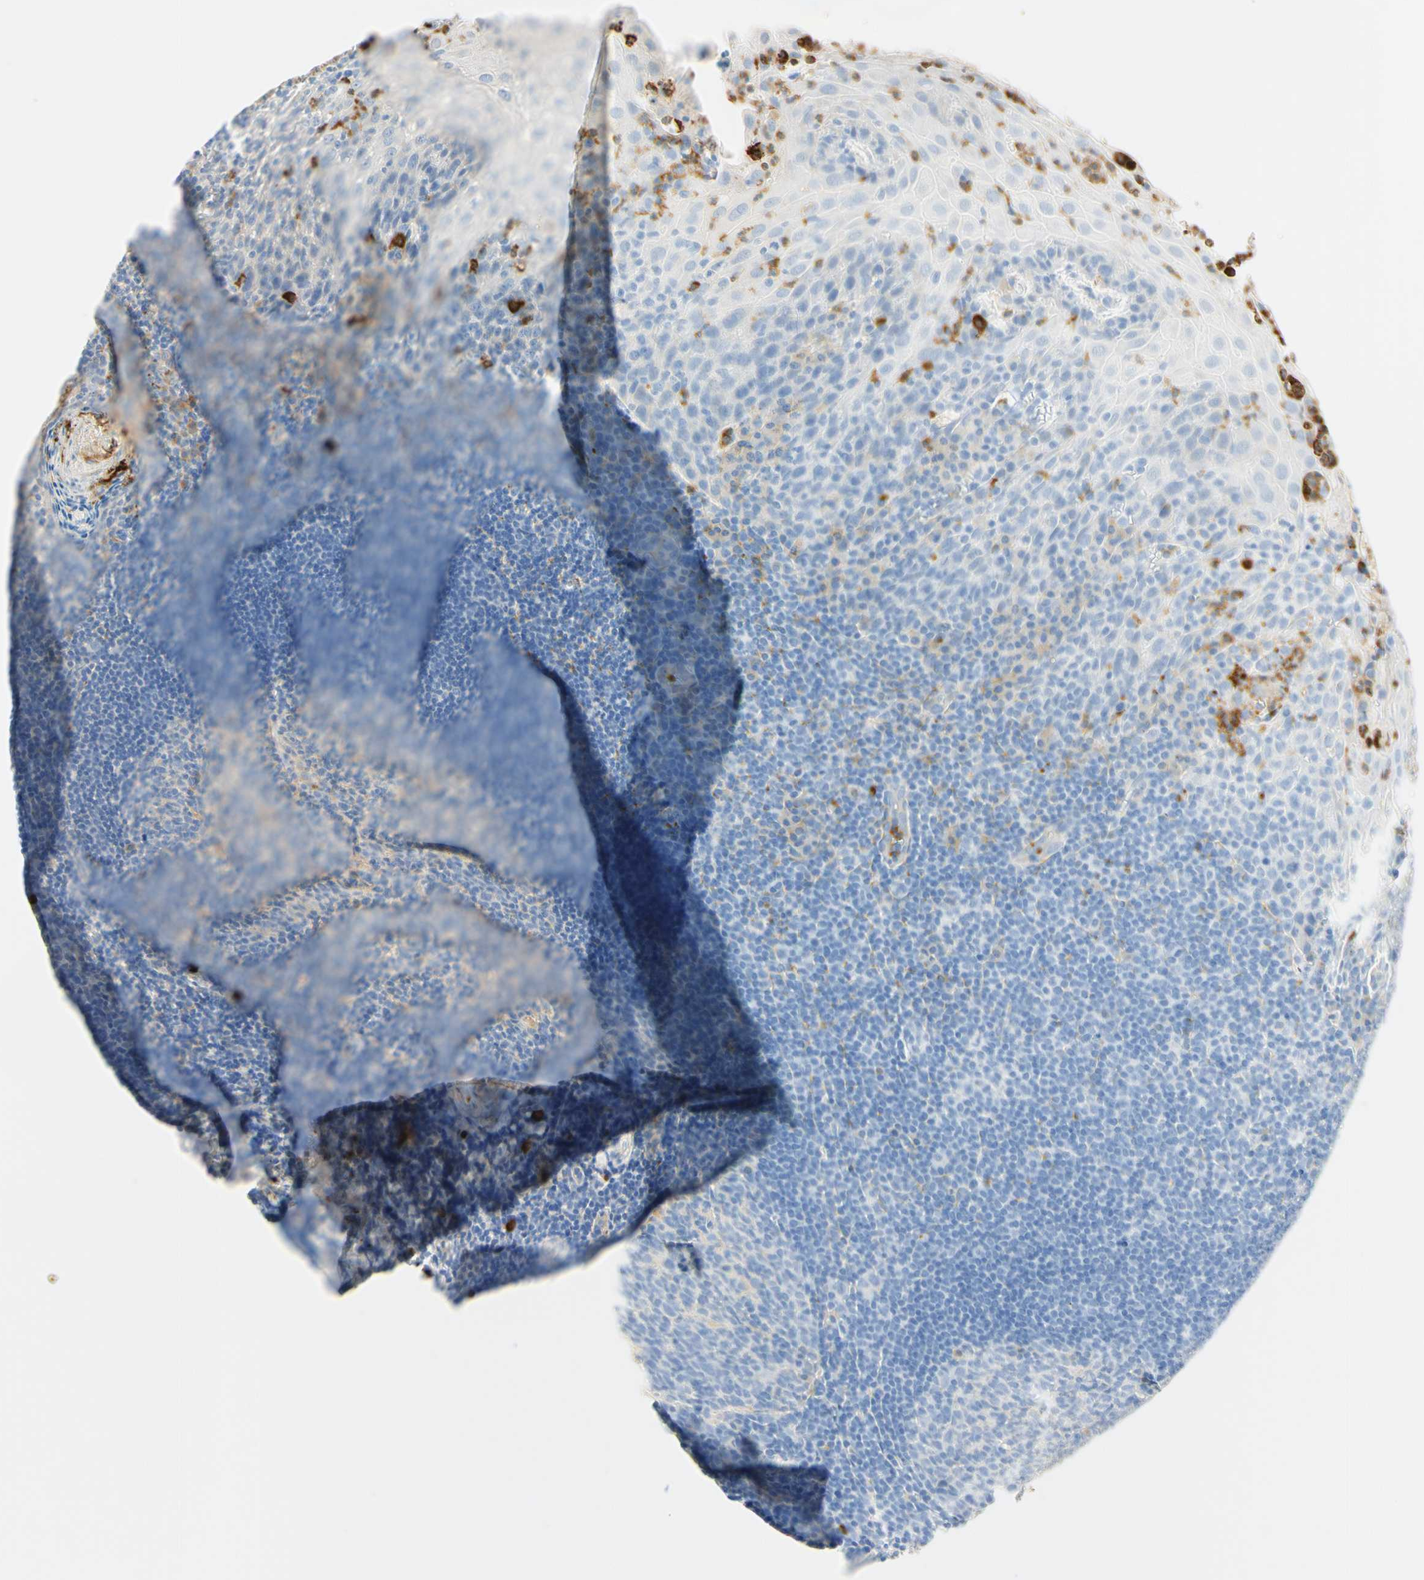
{"staining": {"intensity": "negative", "quantity": "none", "location": "none"}, "tissue": "tonsil", "cell_type": "Germinal center cells", "image_type": "normal", "snomed": [{"axis": "morphology", "description": "Normal tissue, NOS"}, {"axis": "topography", "description": "Tonsil"}], "caption": "Germinal center cells show no significant expression in unremarkable tonsil. (DAB (3,3'-diaminobenzidine) immunohistochemistry with hematoxylin counter stain).", "gene": "CD63", "patient": {"sex": "male", "age": 37}}